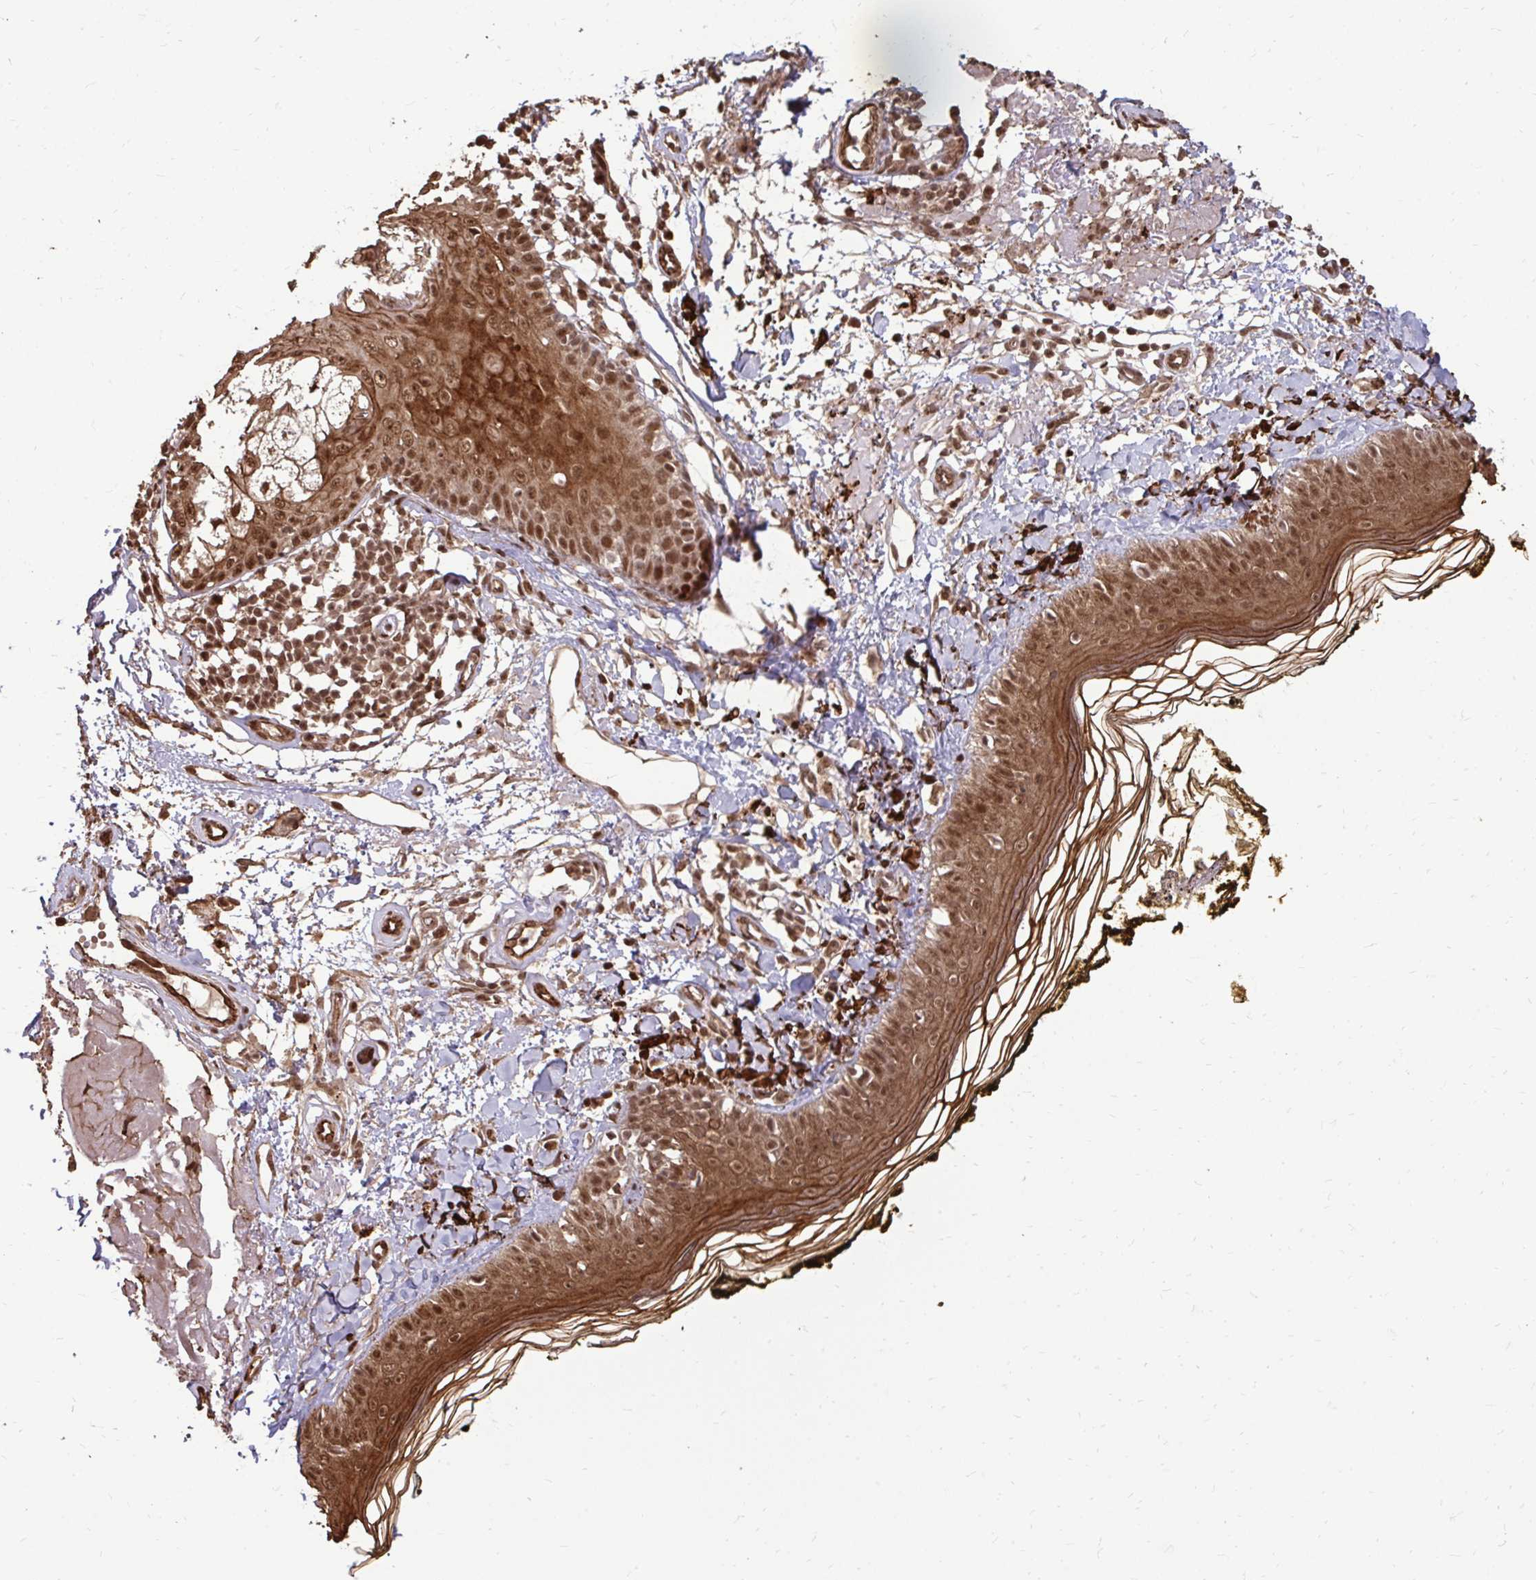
{"staining": {"intensity": "moderate", "quantity": ">75%", "location": "cytoplasmic/membranous,nuclear"}, "tissue": "skin", "cell_type": "Fibroblasts", "image_type": "normal", "snomed": [{"axis": "morphology", "description": "Normal tissue, NOS"}, {"axis": "topography", "description": "Skin"}], "caption": "Brown immunohistochemical staining in benign human skin exhibits moderate cytoplasmic/membranous,nuclear staining in approximately >75% of fibroblasts. The protein is shown in brown color, while the nuclei are stained blue.", "gene": "SS18", "patient": {"sex": "male", "age": 76}}